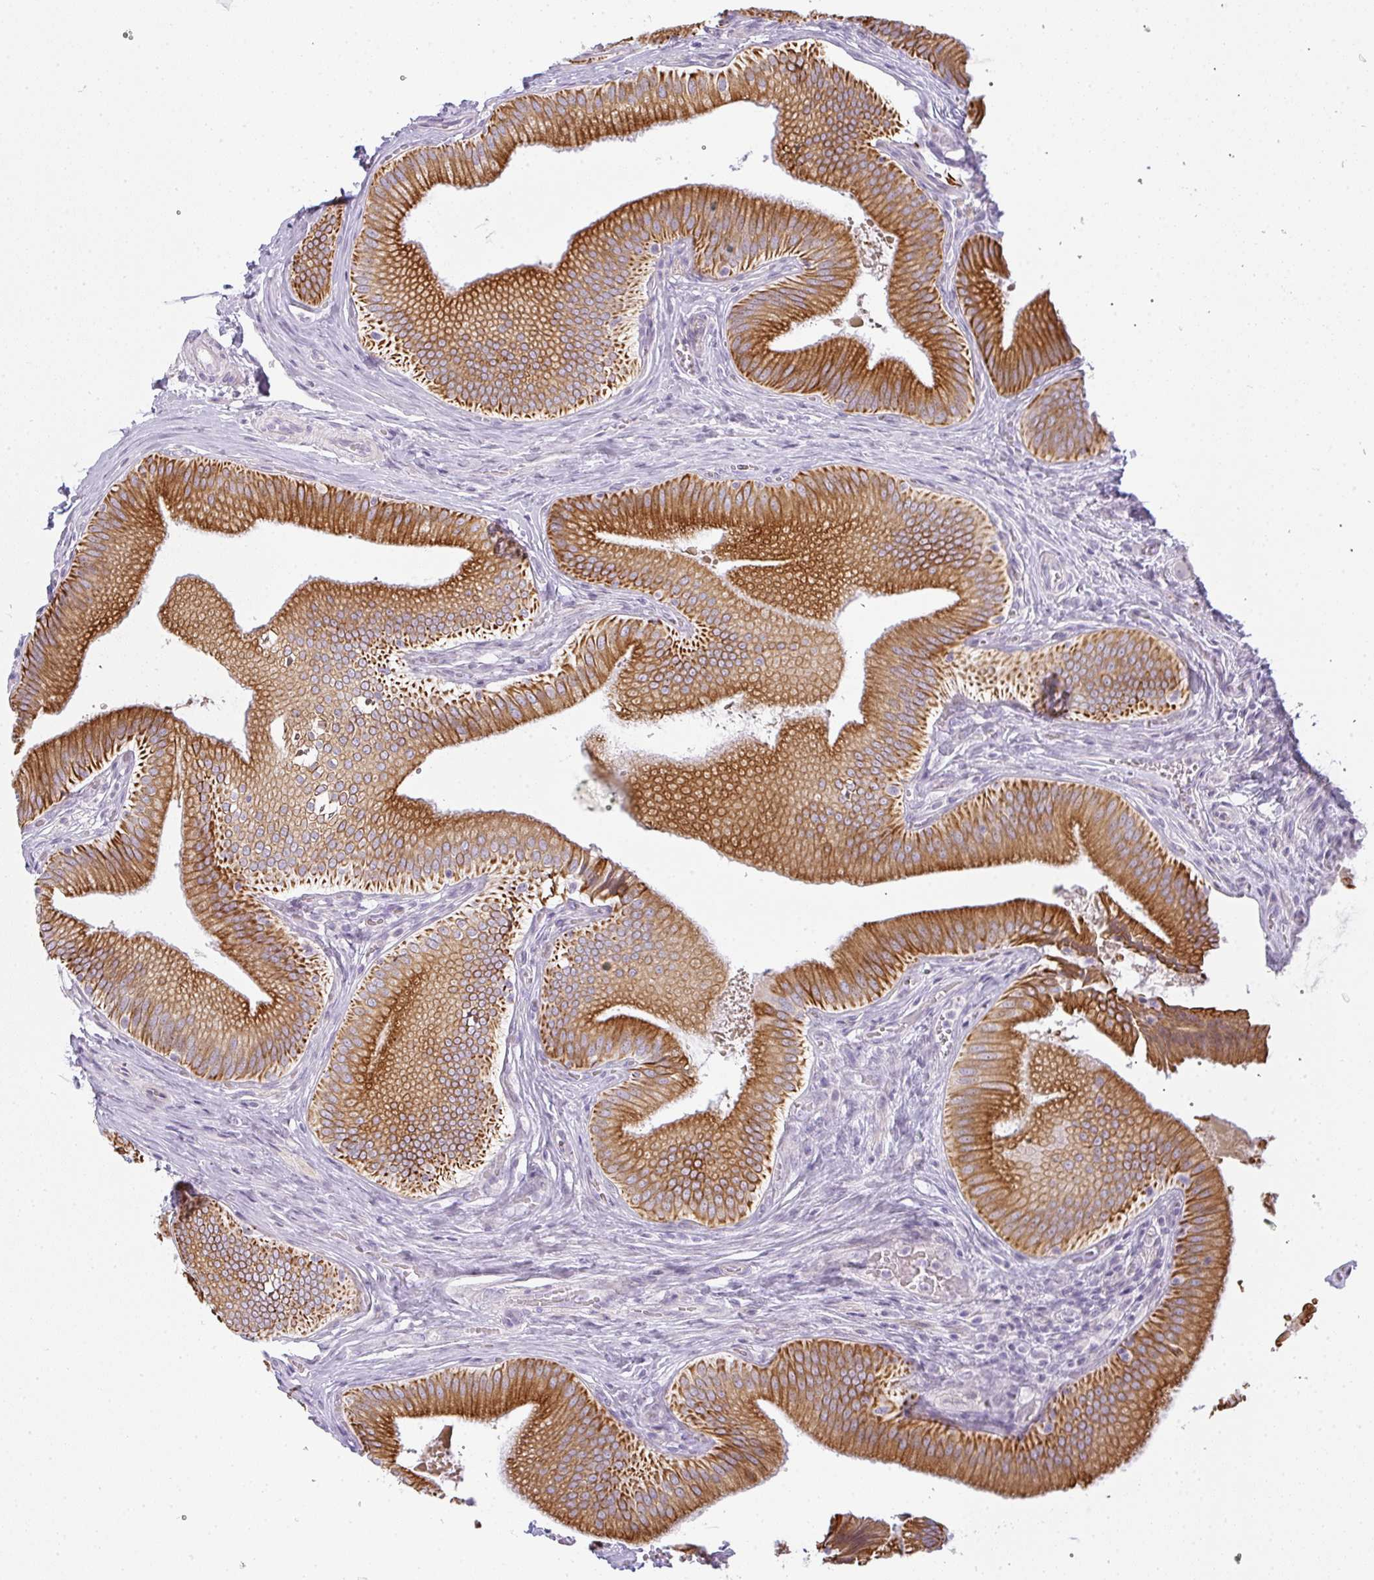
{"staining": {"intensity": "strong", "quantity": ">75%", "location": "cytoplasmic/membranous"}, "tissue": "gallbladder", "cell_type": "Glandular cells", "image_type": "normal", "snomed": [{"axis": "morphology", "description": "Normal tissue, NOS"}, {"axis": "topography", "description": "Gallbladder"}], "caption": "Immunohistochemical staining of normal human gallbladder displays high levels of strong cytoplasmic/membranous expression in approximately >75% of glandular cells.", "gene": "SIRPB2", "patient": {"sex": "male", "age": 17}}